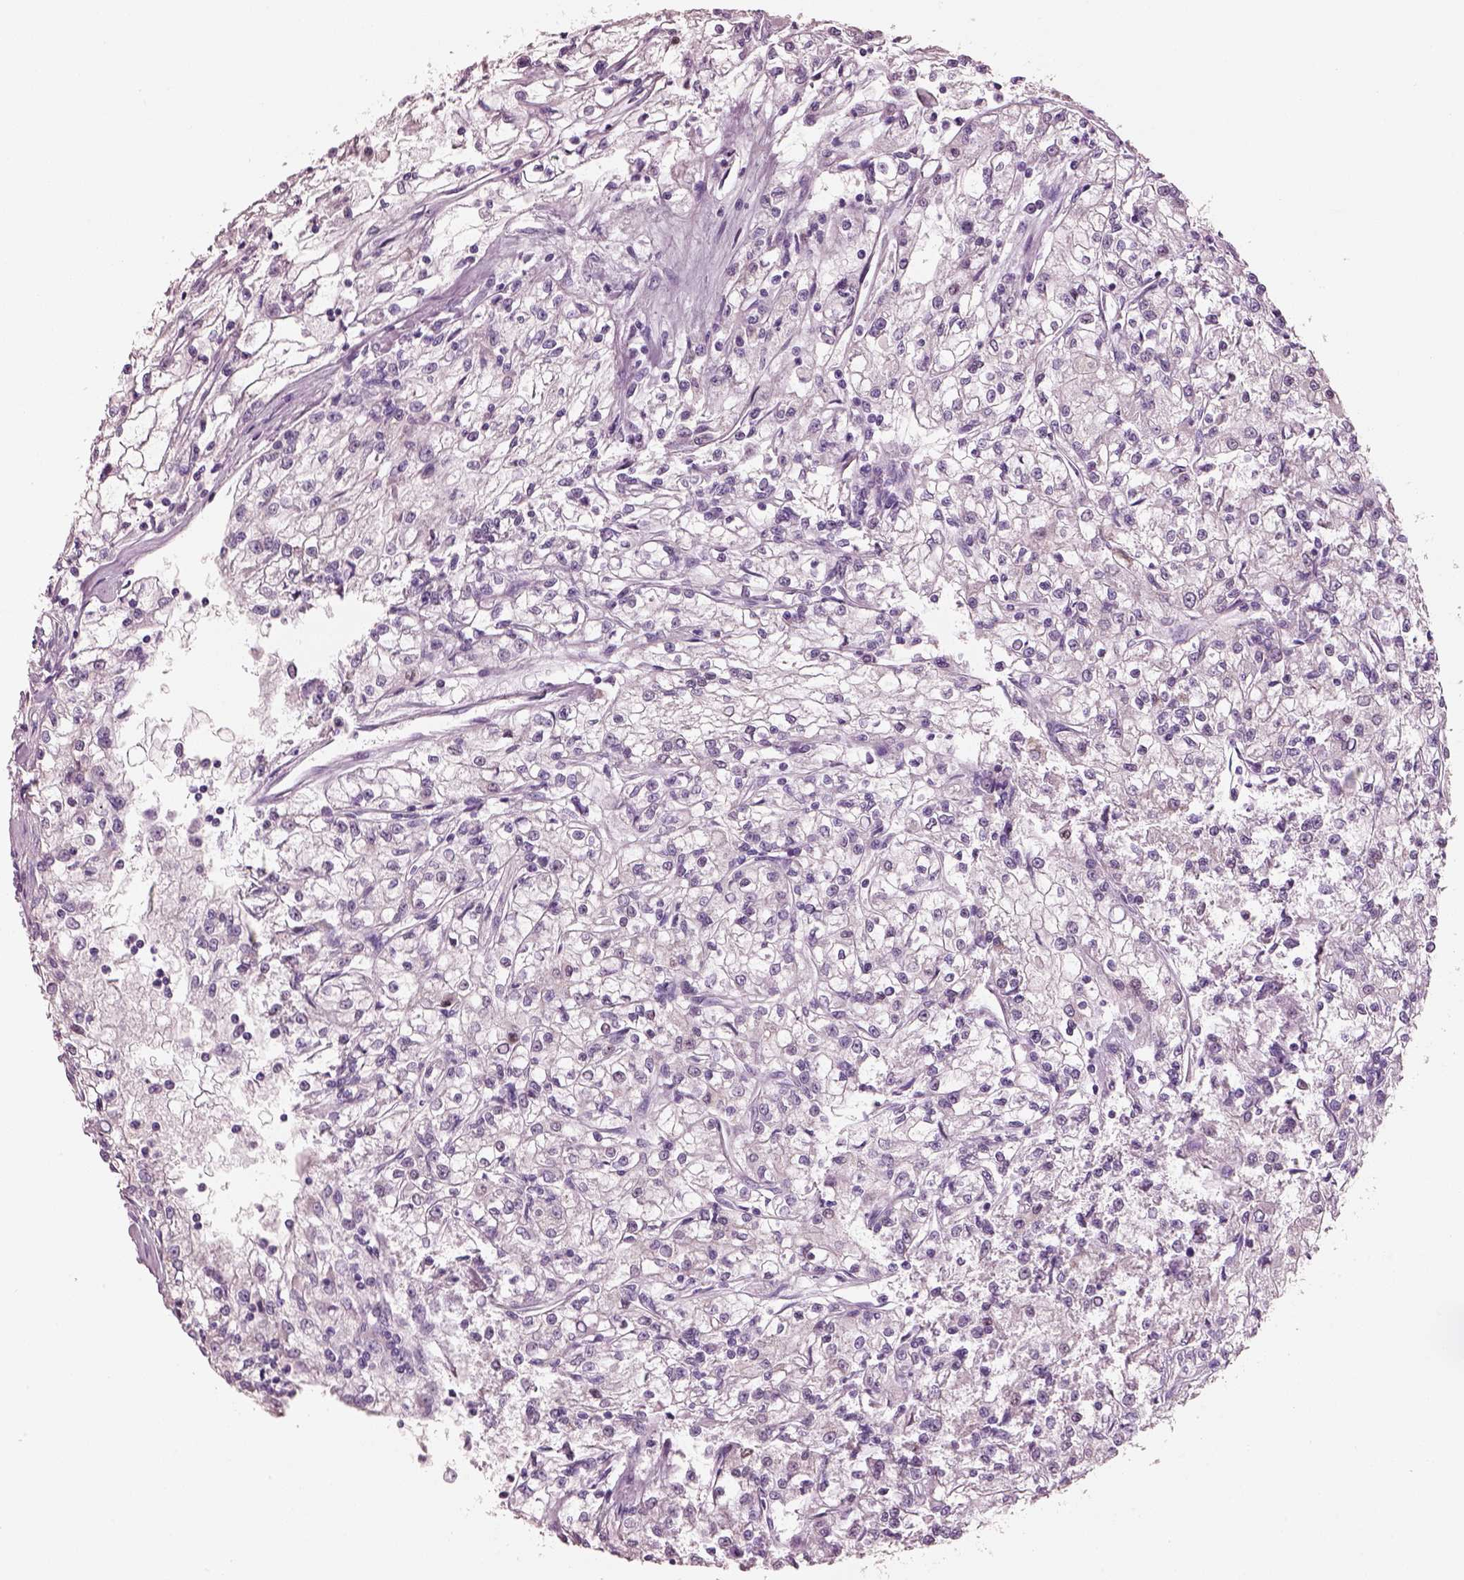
{"staining": {"intensity": "negative", "quantity": "none", "location": "none"}, "tissue": "renal cancer", "cell_type": "Tumor cells", "image_type": "cancer", "snomed": [{"axis": "morphology", "description": "Adenocarcinoma, NOS"}, {"axis": "topography", "description": "Kidney"}], "caption": "Renal adenocarcinoma was stained to show a protein in brown. There is no significant positivity in tumor cells.", "gene": "ELSPBP1", "patient": {"sex": "female", "age": 59}}